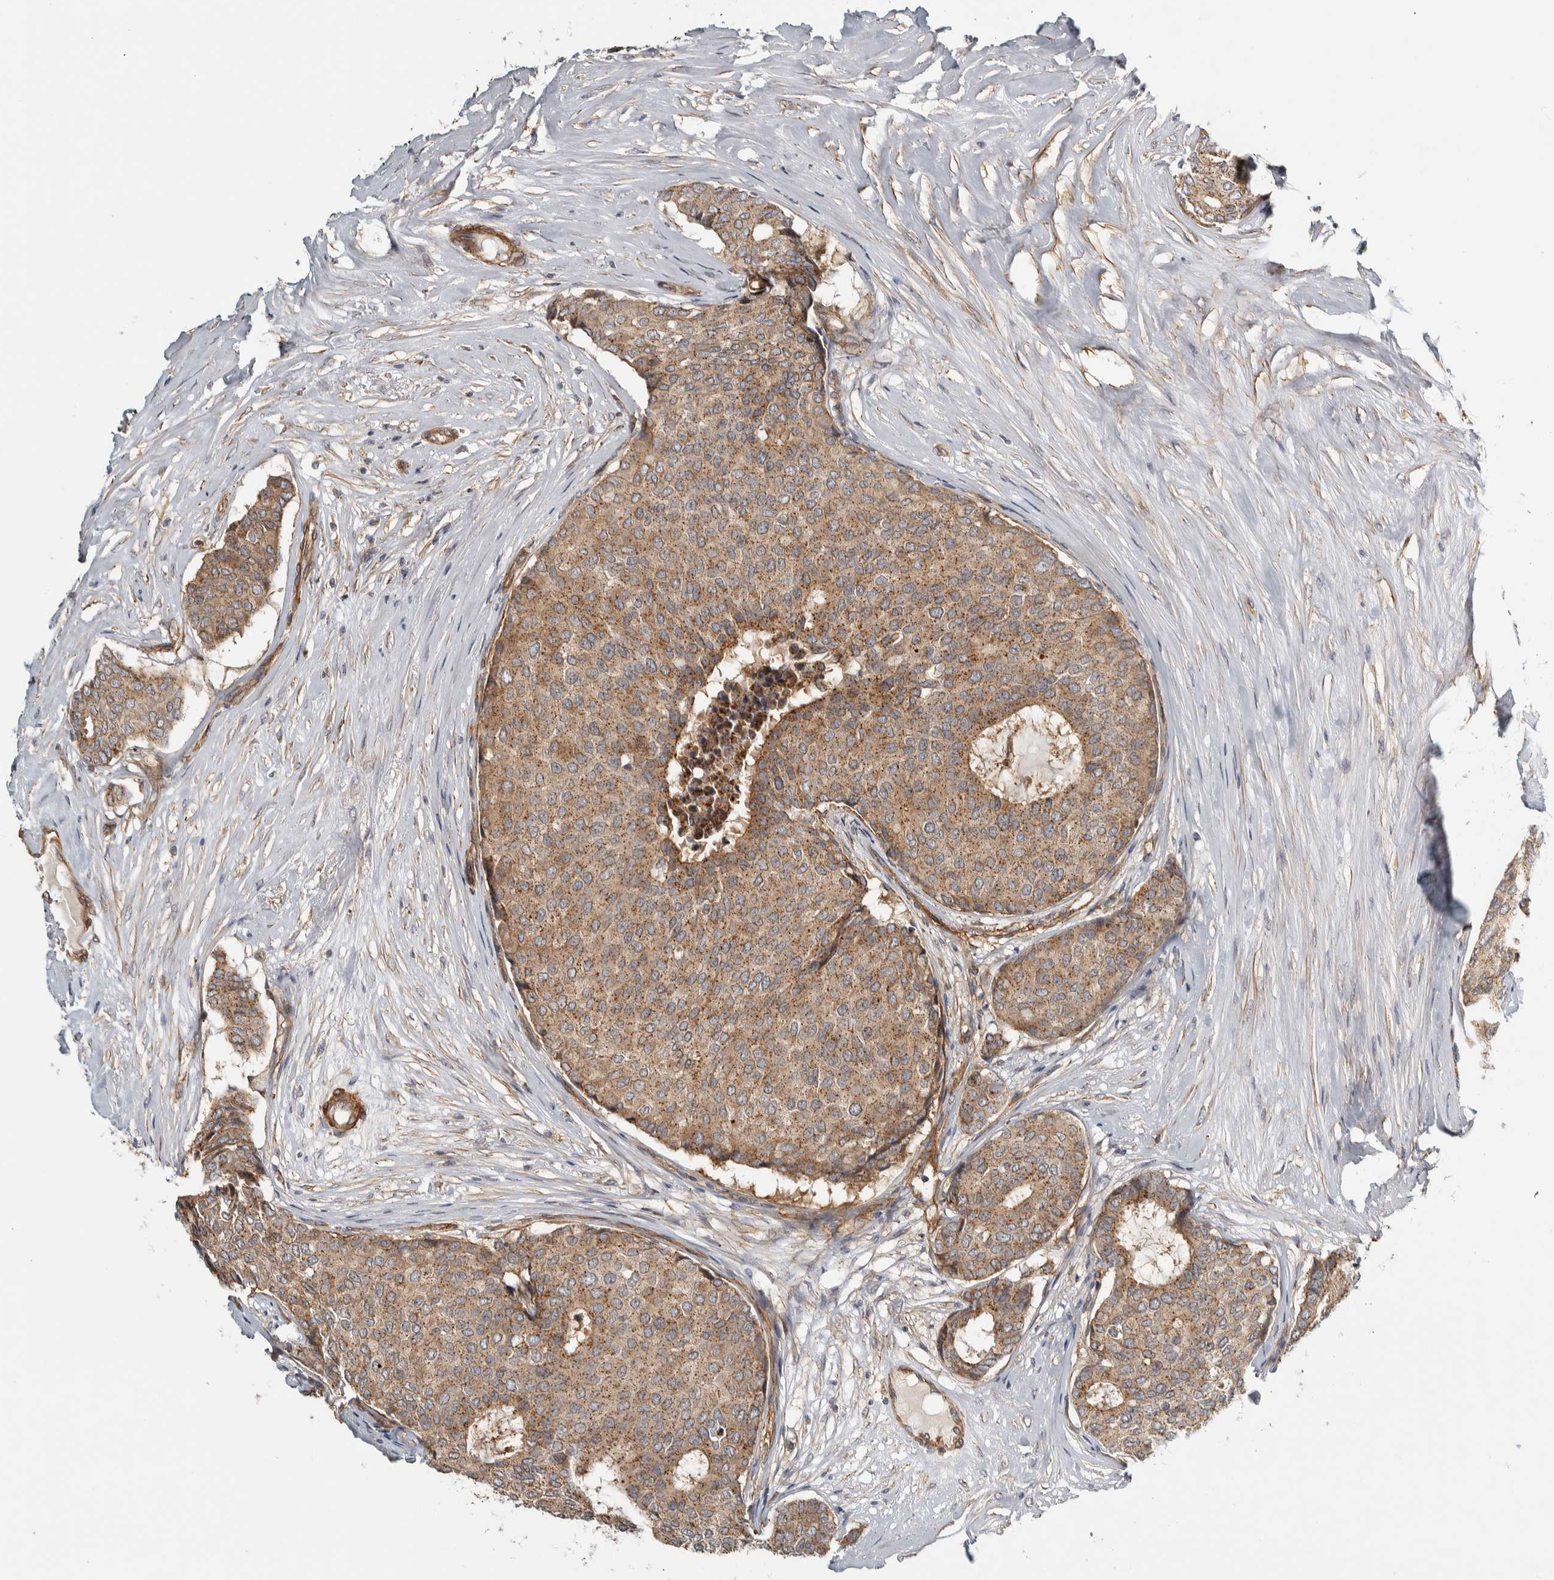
{"staining": {"intensity": "weak", "quantity": ">75%", "location": "cytoplasmic/membranous"}, "tissue": "breast cancer", "cell_type": "Tumor cells", "image_type": "cancer", "snomed": [{"axis": "morphology", "description": "Duct carcinoma"}, {"axis": "topography", "description": "Breast"}], "caption": "Infiltrating ductal carcinoma (breast) stained with a protein marker demonstrates weak staining in tumor cells.", "gene": "TBC1D31", "patient": {"sex": "female", "age": 75}}